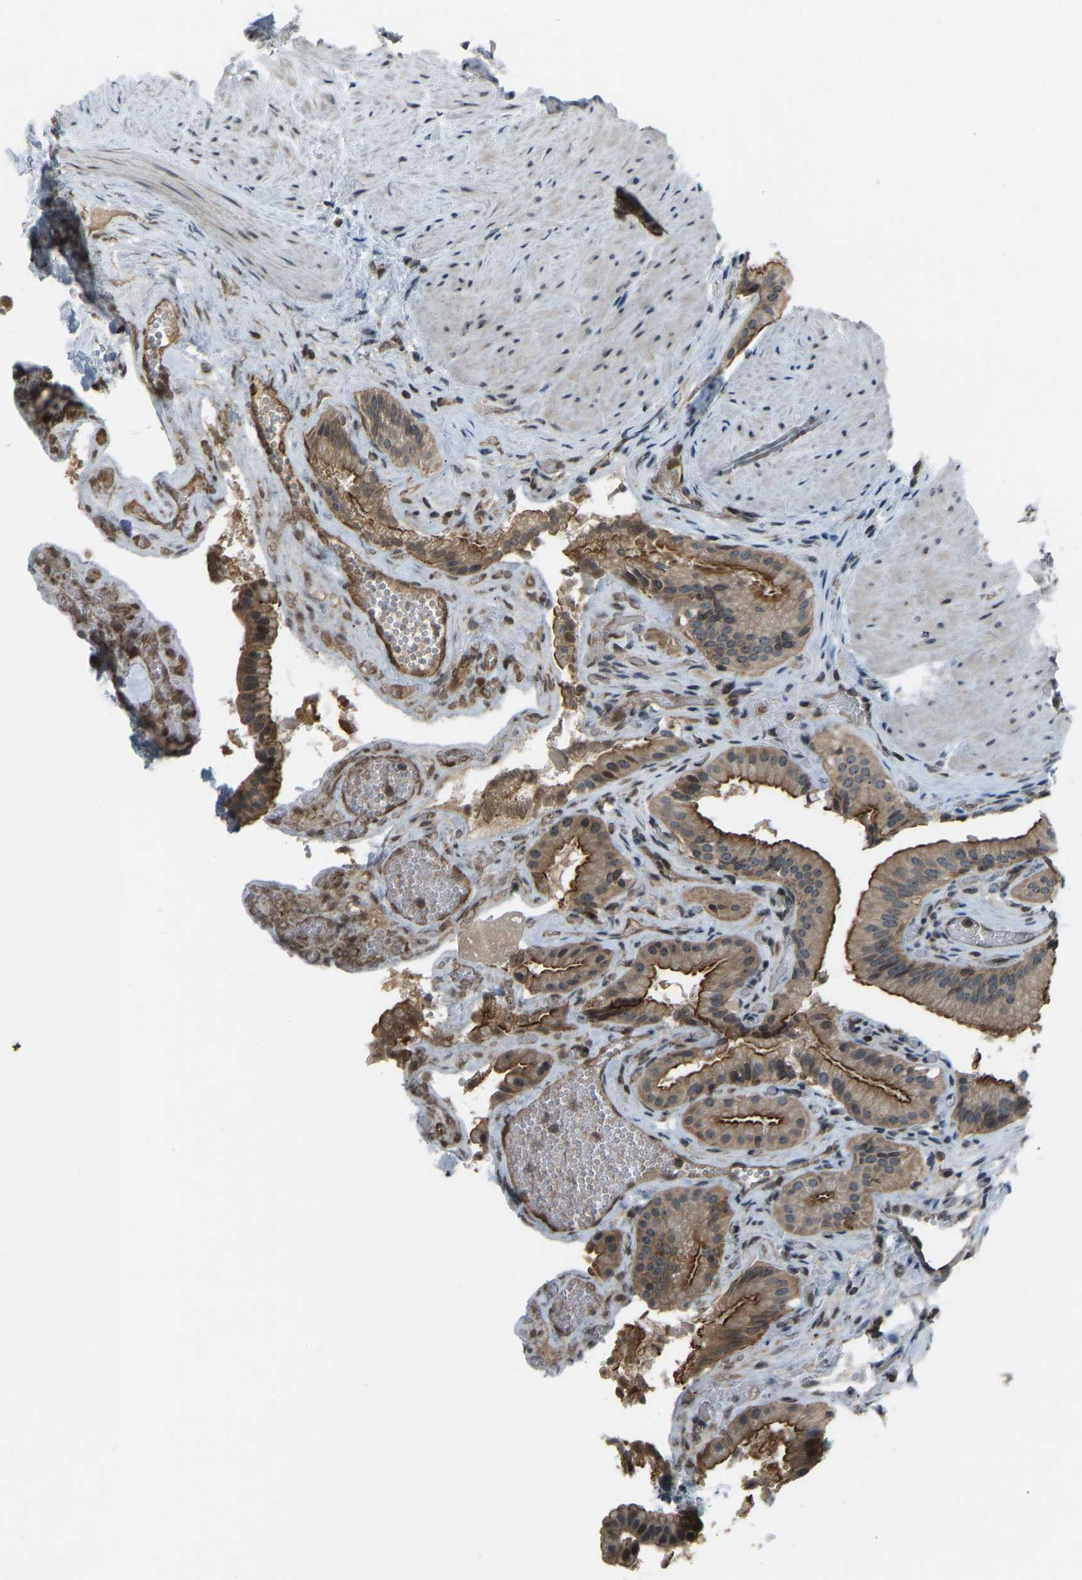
{"staining": {"intensity": "moderate", "quantity": ">75%", "location": "cytoplasmic/membranous"}, "tissue": "gallbladder", "cell_type": "Glandular cells", "image_type": "normal", "snomed": [{"axis": "morphology", "description": "Normal tissue, NOS"}, {"axis": "topography", "description": "Gallbladder"}], "caption": "DAB (3,3'-diaminobenzidine) immunohistochemical staining of normal human gallbladder demonstrates moderate cytoplasmic/membranous protein staining in approximately >75% of glandular cells. Immunohistochemistry (ihc) stains the protein of interest in brown and the nuclei are stained blue.", "gene": "SVOPL", "patient": {"sex": "male", "age": 49}}